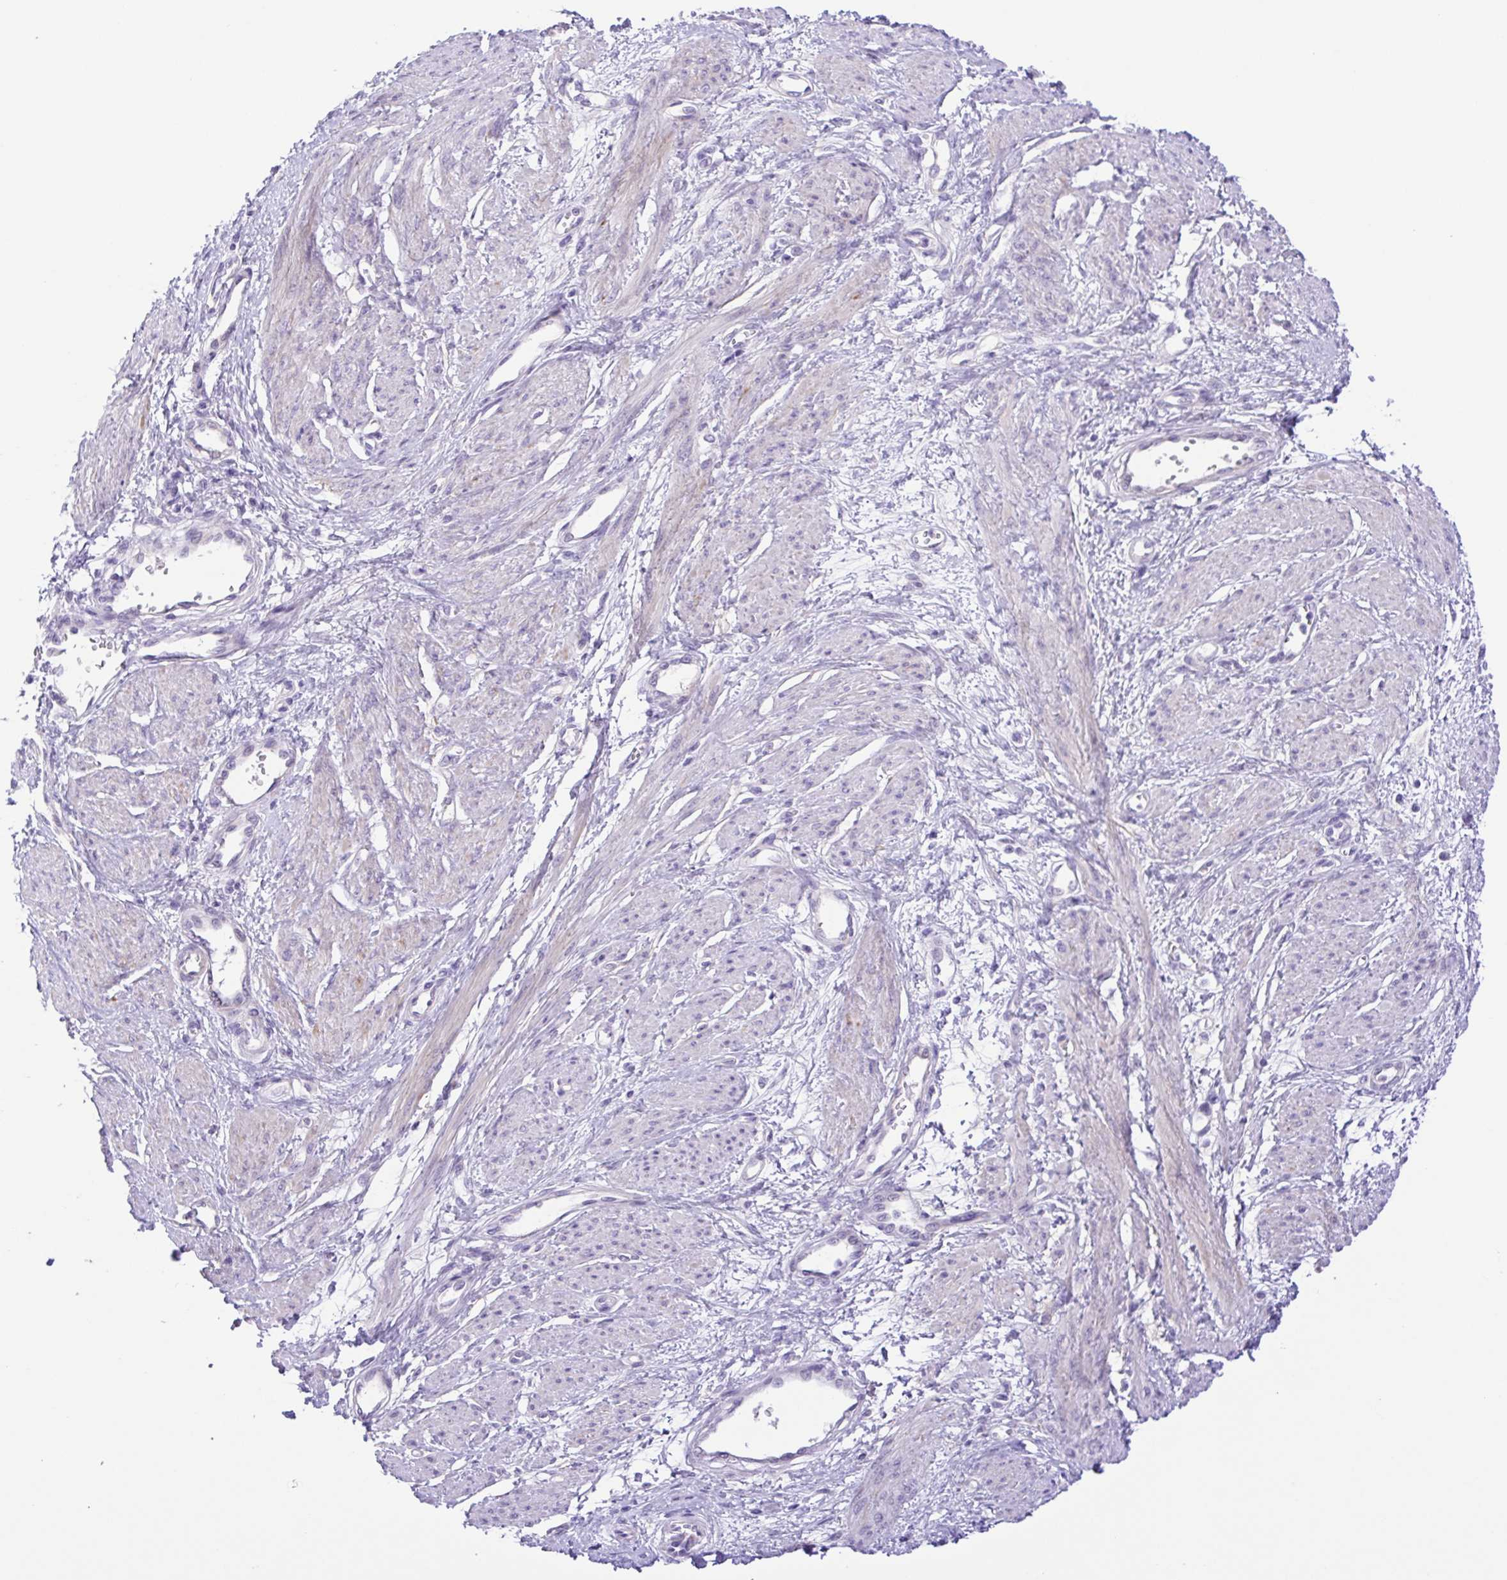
{"staining": {"intensity": "negative", "quantity": "none", "location": "none"}, "tissue": "smooth muscle", "cell_type": "Smooth muscle cells", "image_type": "normal", "snomed": [{"axis": "morphology", "description": "Normal tissue, NOS"}, {"axis": "topography", "description": "Smooth muscle"}, {"axis": "topography", "description": "Uterus"}], "caption": "An immunohistochemistry (IHC) histopathology image of normal smooth muscle is shown. There is no staining in smooth muscle cells of smooth muscle.", "gene": "DCLK2", "patient": {"sex": "female", "age": 39}}